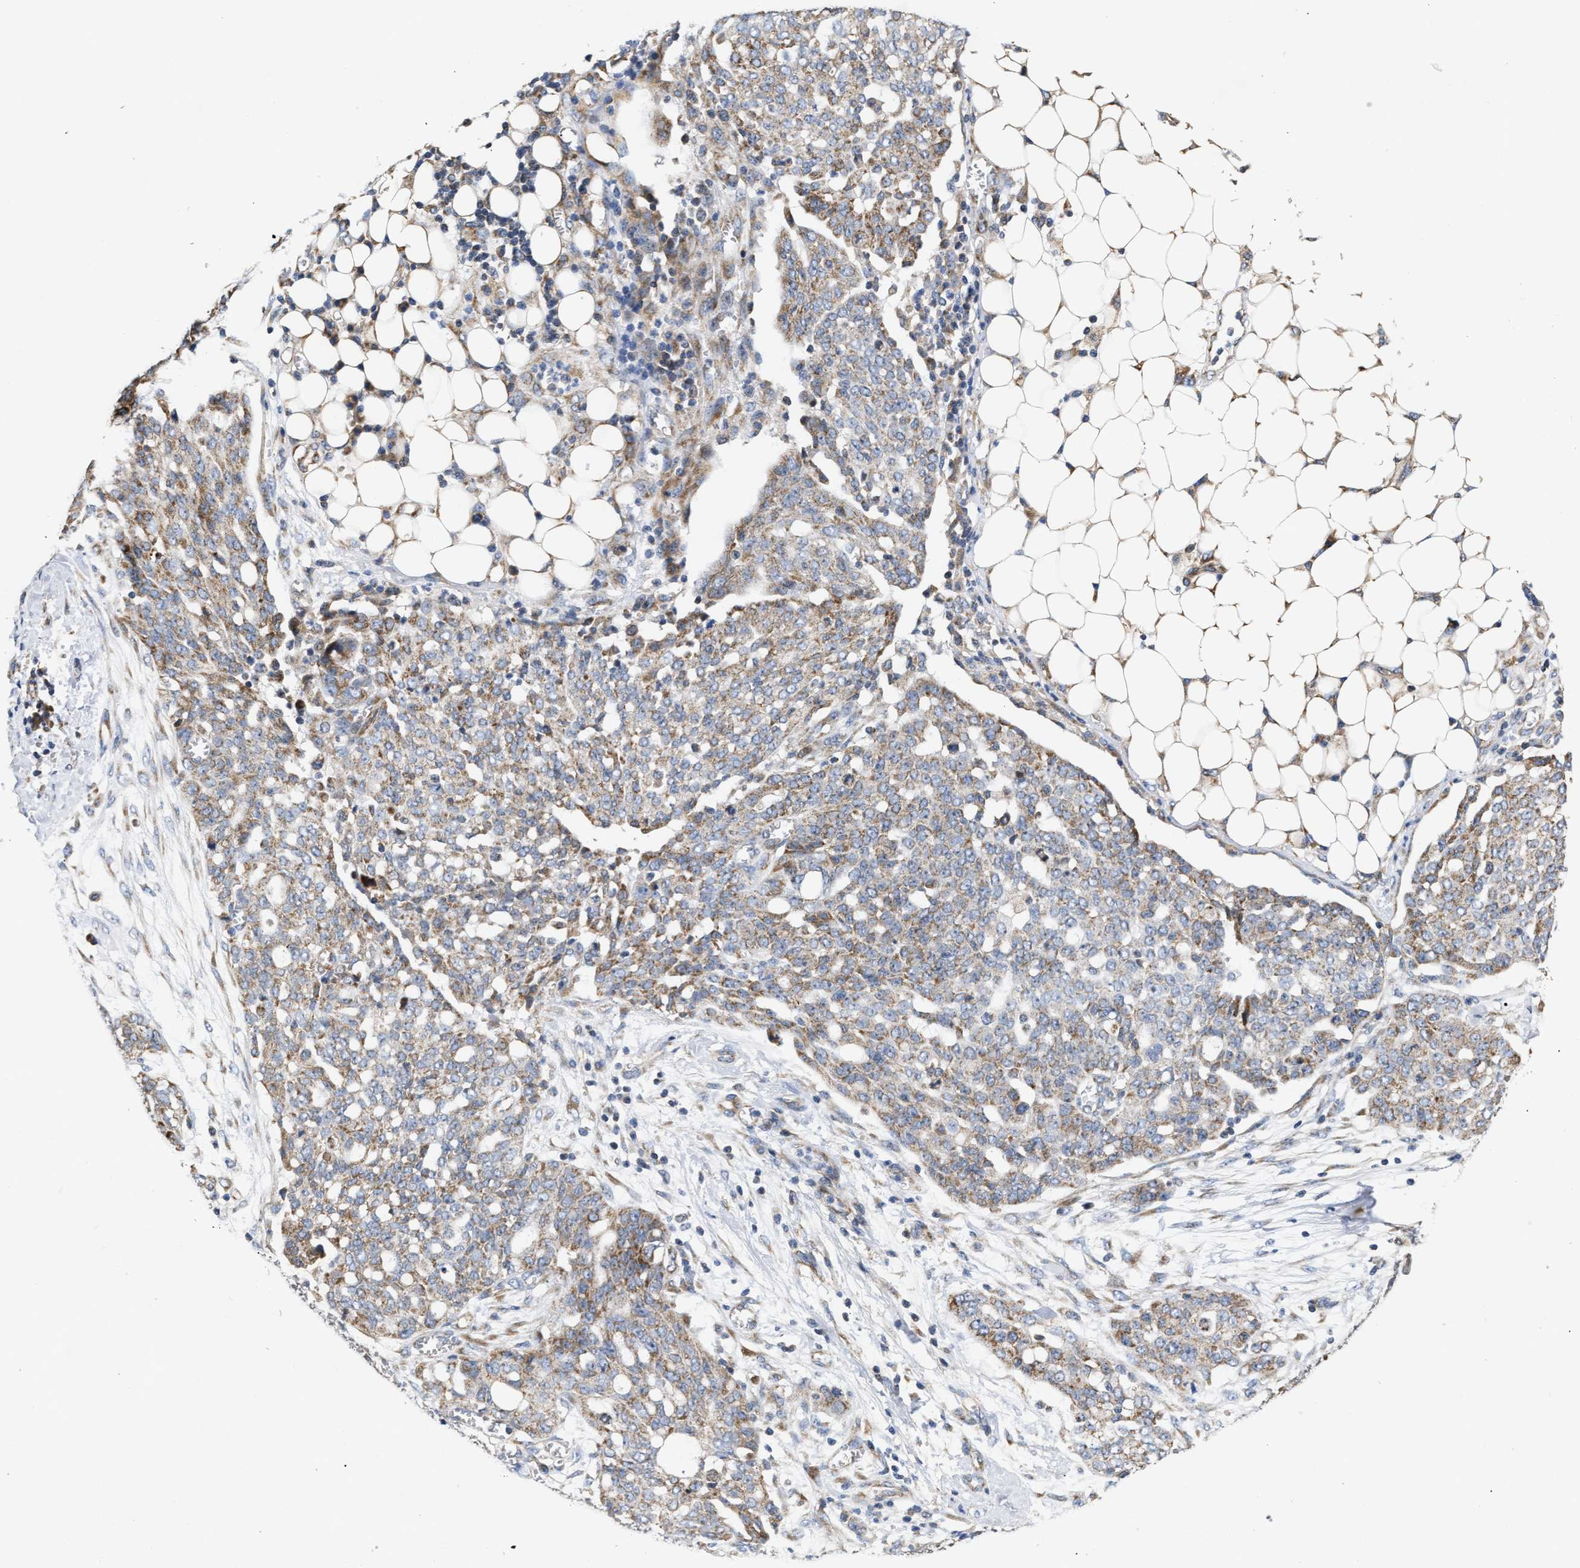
{"staining": {"intensity": "moderate", "quantity": ">75%", "location": "cytoplasmic/membranous"}, "tissue": "ovarian cancer", "cell_type": "Tumor cells", "image_type": "cancer", "snomed": [{"axis": "morphology", "description": "Cystadenocarcinoma, serous, NOS"}, {"axis": "topography", "description": "Soft tissue"}, {"axis": "topography", "description": "Ovary"}], "caption": "A high-resolution photomicrograph shows IHC staining of ovarian cancer (serous cystadenocarcinoma), which displays moderate cytoplasmic/membranous expression in approximately >75% of tumor cells.", "gene": "MALSU1", "patient": {"sex": "female", "age": 57}}